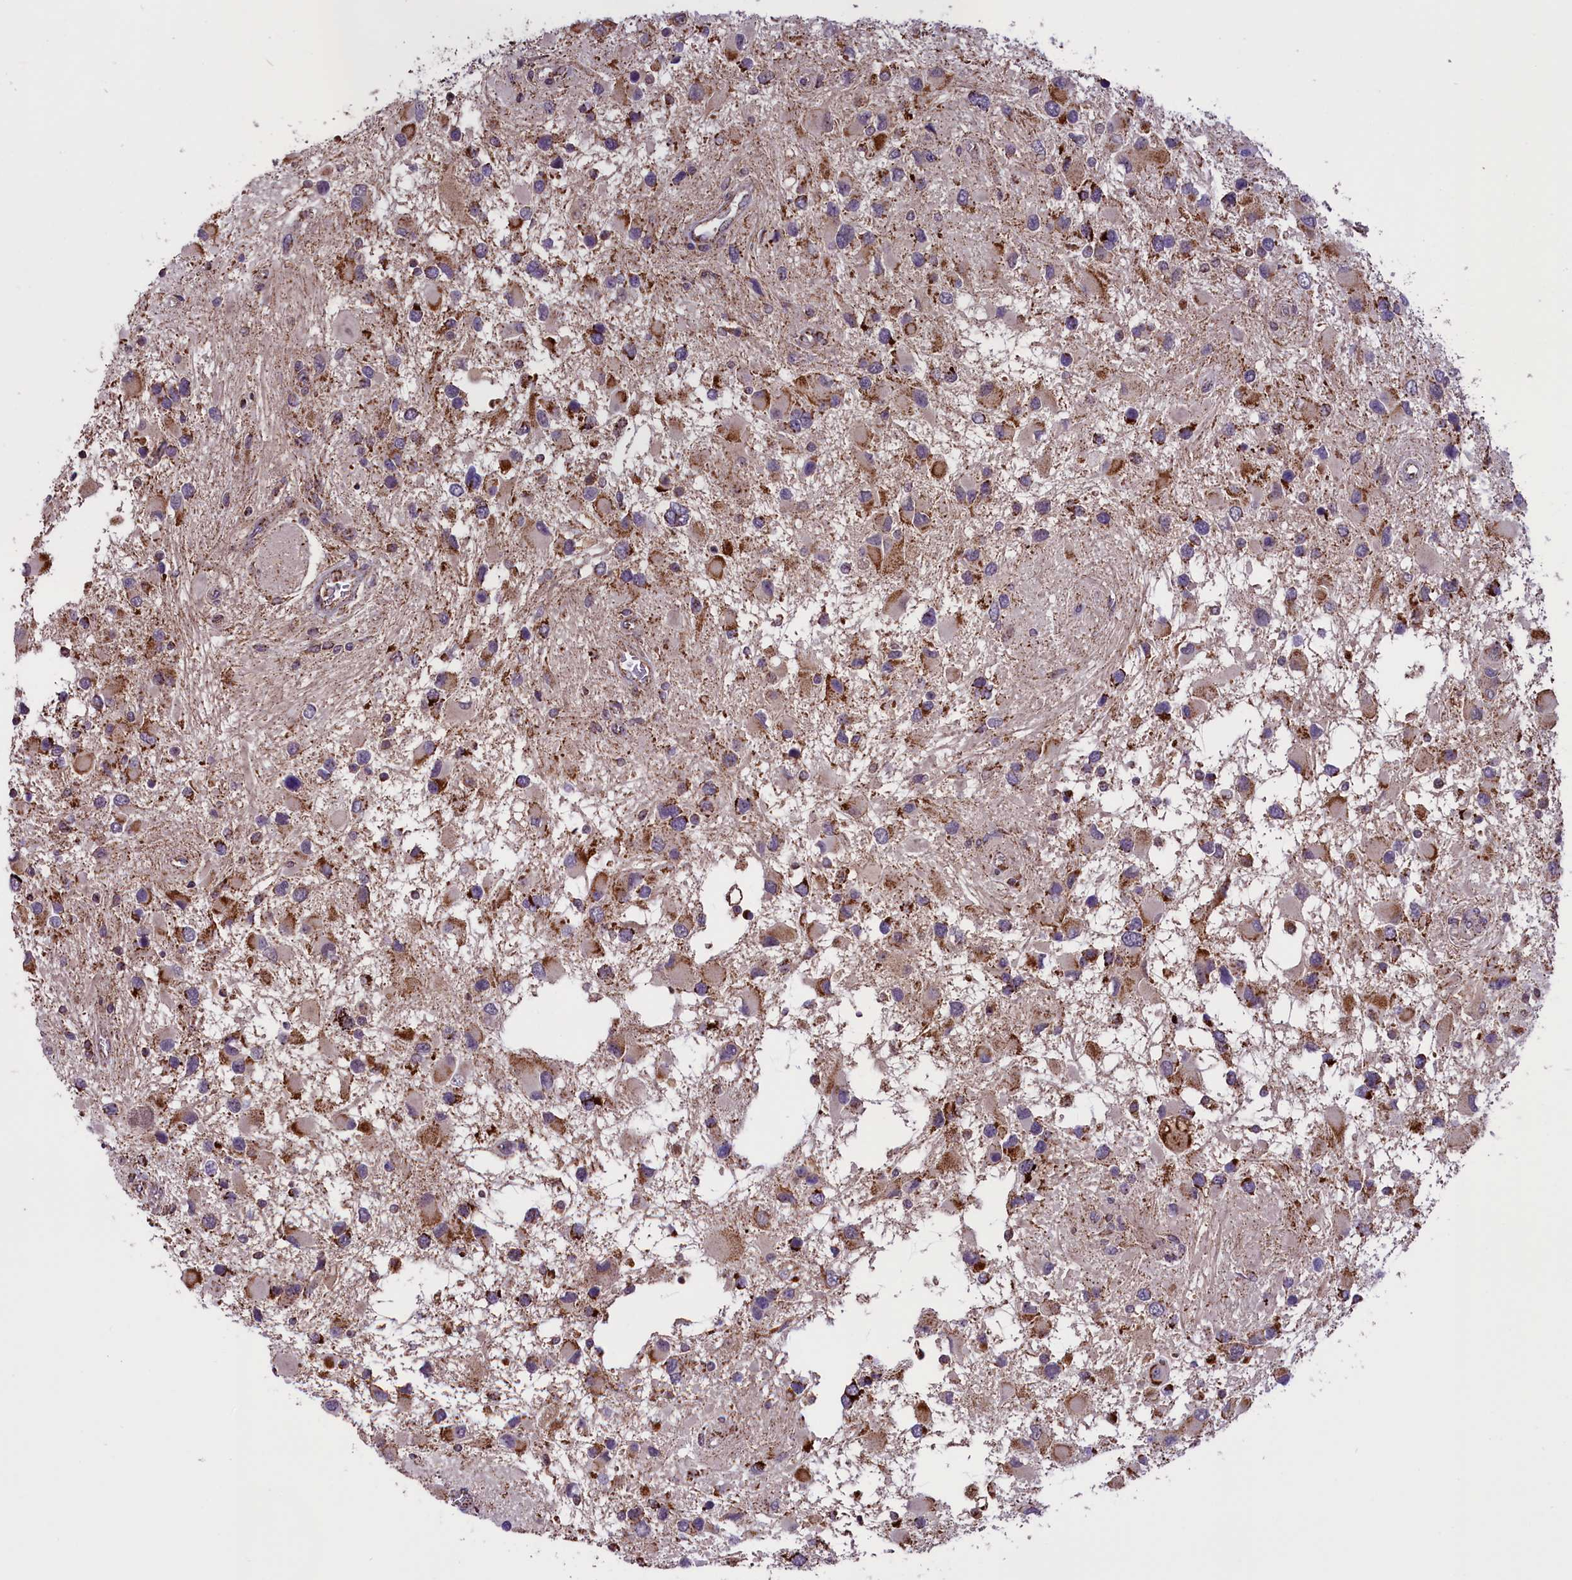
{"staining": {"intensity": "moderate", "quantity": ">75%", "location": "cytoplasmic/membranous"}, "tissue": "glioma", "cell_type": "Tumor cells", "image_type": "cancer", "snomed": [{"axis": "morphology", "description": "Glioma, malignant, High grade"}, {"axis": "topography", "description": "Brain"}], "caption": "There is medium levels of moderate cytoplasmic/membranous staining in tumor cells of glioma, as demonstrated by immunohistochemical staining (brown color).", "gene": "GLRX5", "patient": {"sex": "male", "age": 53}}